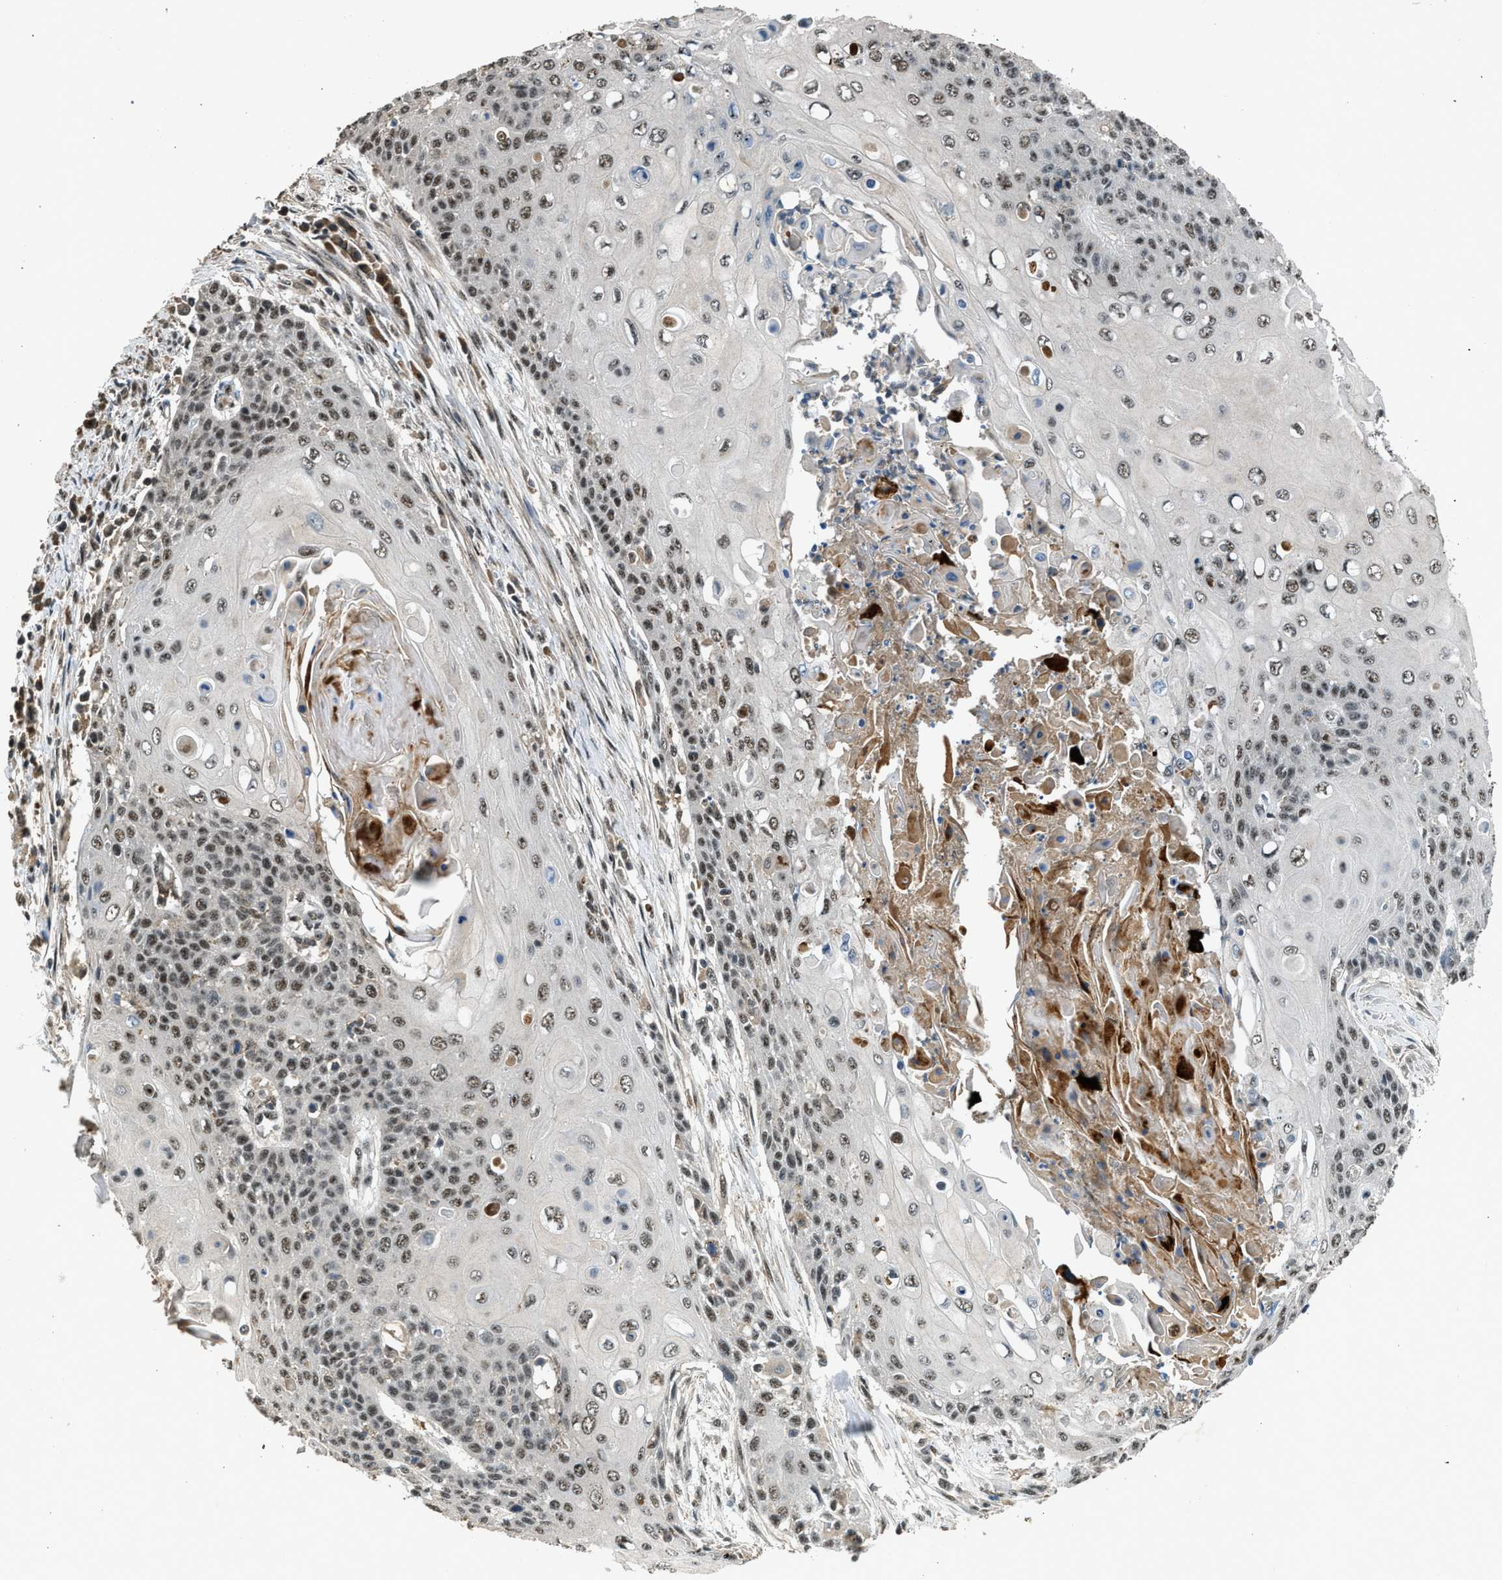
{"staining": {"intensity": "moderate", "quantity": ">75%", "location": "nuclear"}, "tissue": "cervical cancer", "cell_type": "Tumor cells", "image_type": "cancer", "snomed": [{"axis": "morphology", "description": "Squamous cell carcinoma, NOS"}, {"axis": "topography", "description": "Cervix"}], "caption": "Squamous cell carcinoma (cervical) stained with IHC exhibits moderate nuclear positivity in about >75% of tumor cells. The staining is performed using DAB brown chromogen to label protein expression. The nuclei are counter-stained blue using hematoxylin.", "gene": "SLC15A4", "patient": {"sex": "female", "age": 39}}